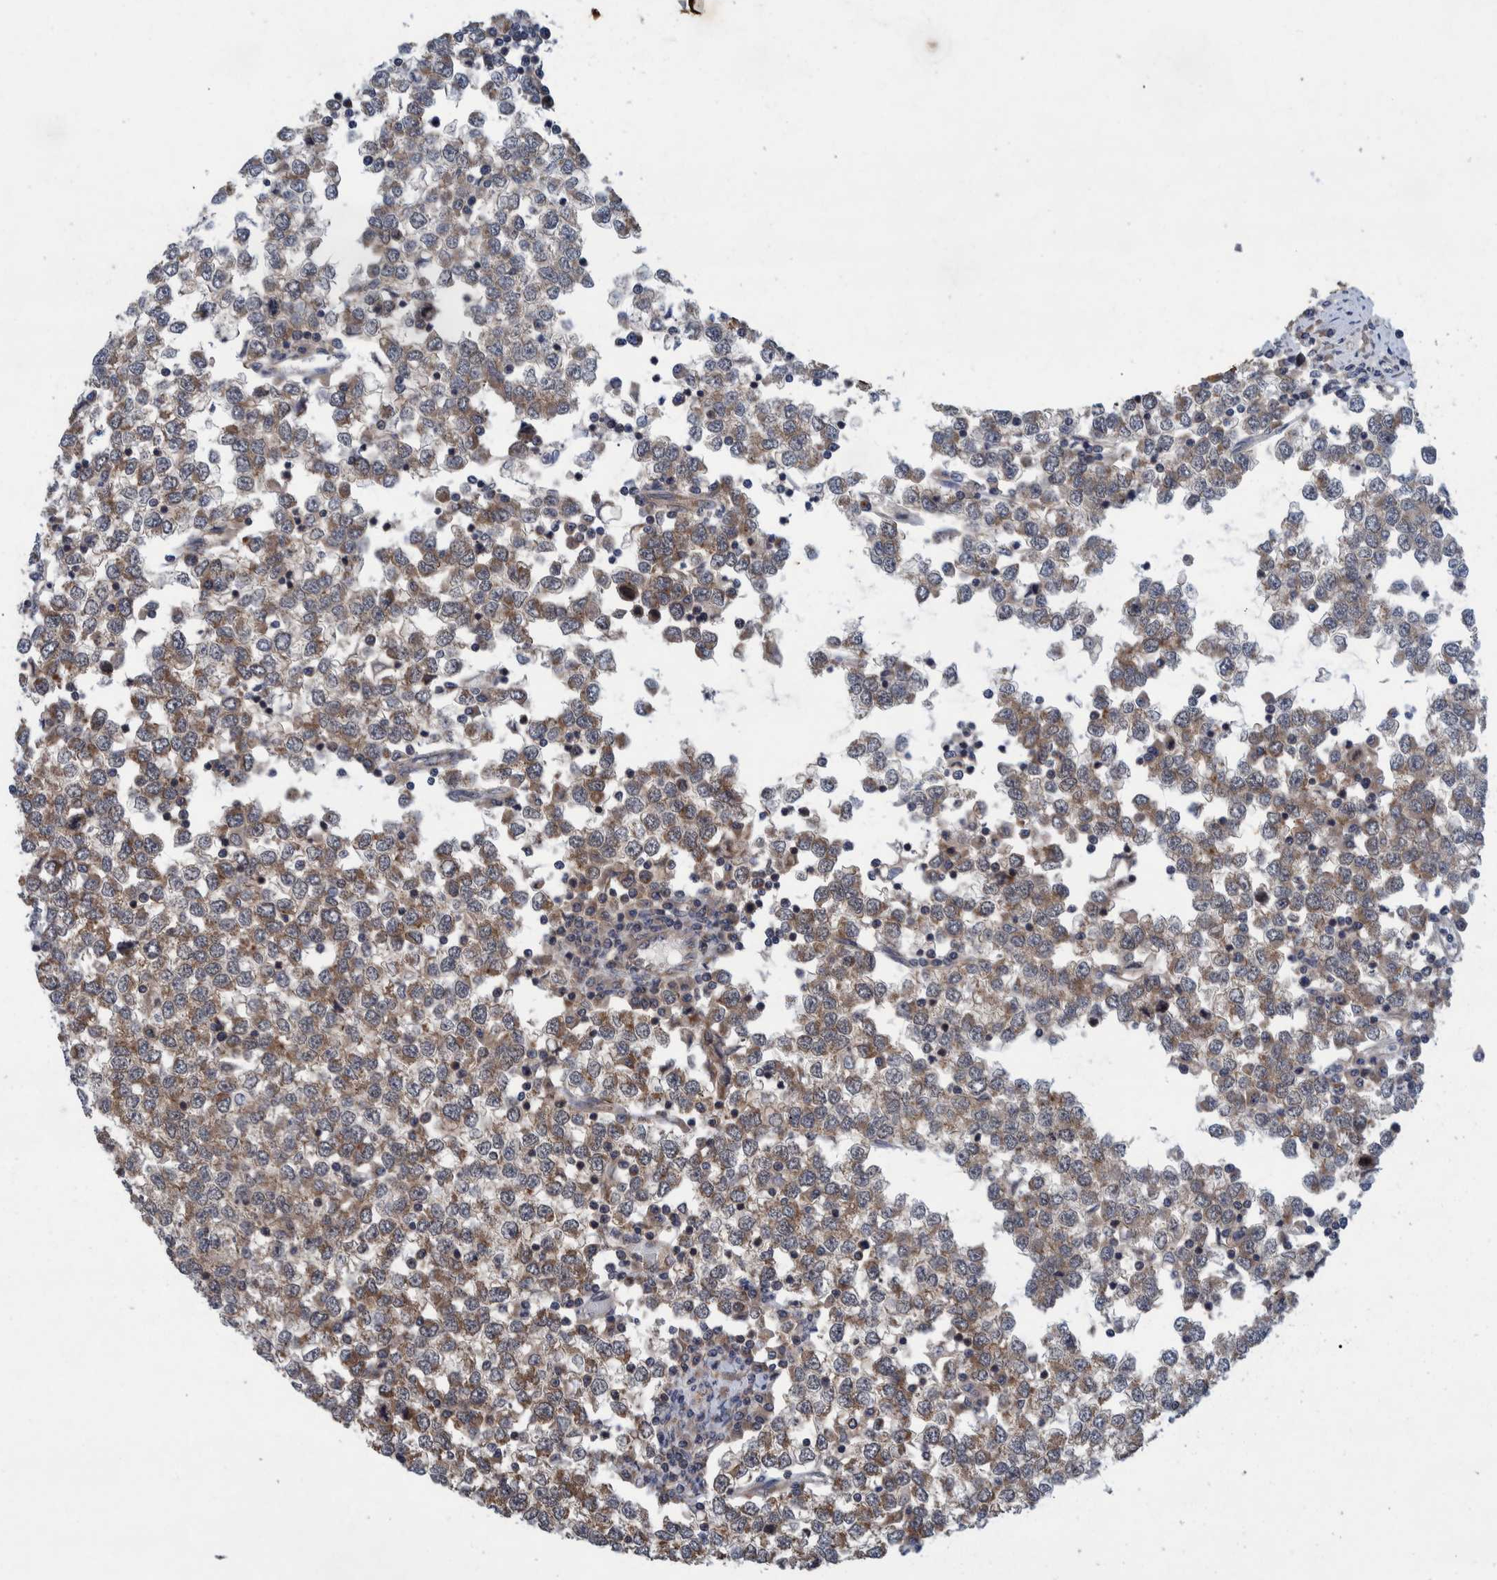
{"staining": {"intensity": "weak", "quantity": ">75%", "location": "cytoplasmic/membranous"}, "tissue": "testis cancer", "cell_type": "Tumor cells", "image_type": "cancer", "snomed": [{"axis": "morphology", "description": "Seminoma, NOS"}, {"axis": "topography", "description": "Testis"}], "caption": "Immunohistochemistry histopathology image of neoplastic tissue: human testis cancer (seminoma) stained using immunohistochemistry displays low levels of weak protein expression localized specifically in the cytoplasmic/membranous of tumor cells, appearing as a cytoplasmic/membranous brown color.", "gene": "MRPS7", "patient": {"sex": "male", "age": 65}}